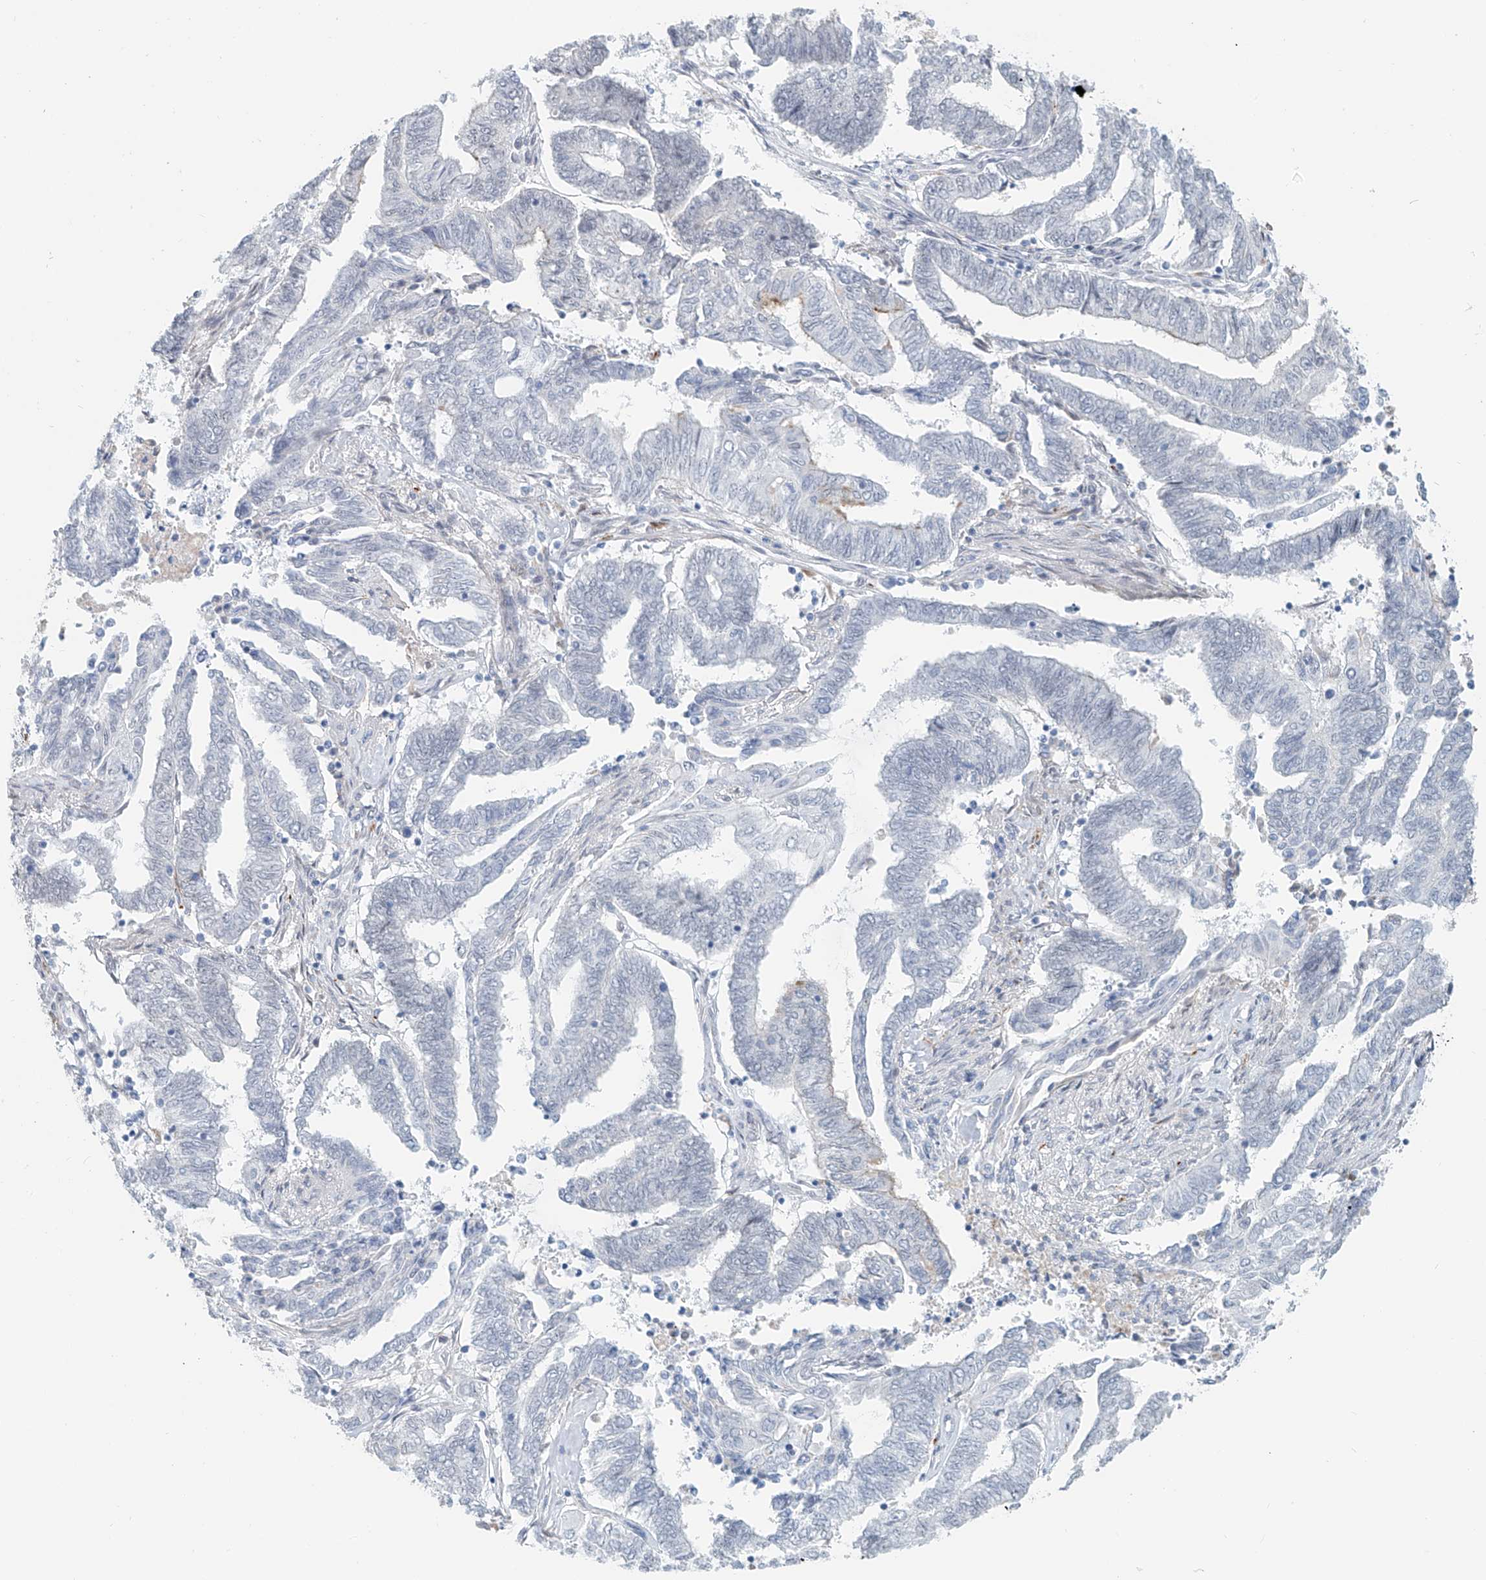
{"staining": {"intensity": "negative", "quantity": "none", "location": "none"}, "tissue": "endometrial cancer", "cell_type": "Tumor cells", "image_type": "cancer", "snomed": [{"axis": "morphology", "description": "Adenocarcinoma, NOS"}, {"axis": "topography", "description": "Uterus"}, {"axis": "topography", "description": "Endometrium"}], "caption": "An IHC micrograph of endometrial adenocarcinoma is shown. There is no staining in tumor cells of endometrial adenocarcinoma.", "gene": "SASH1", "patient": {"sex": "female", "age": 70}}